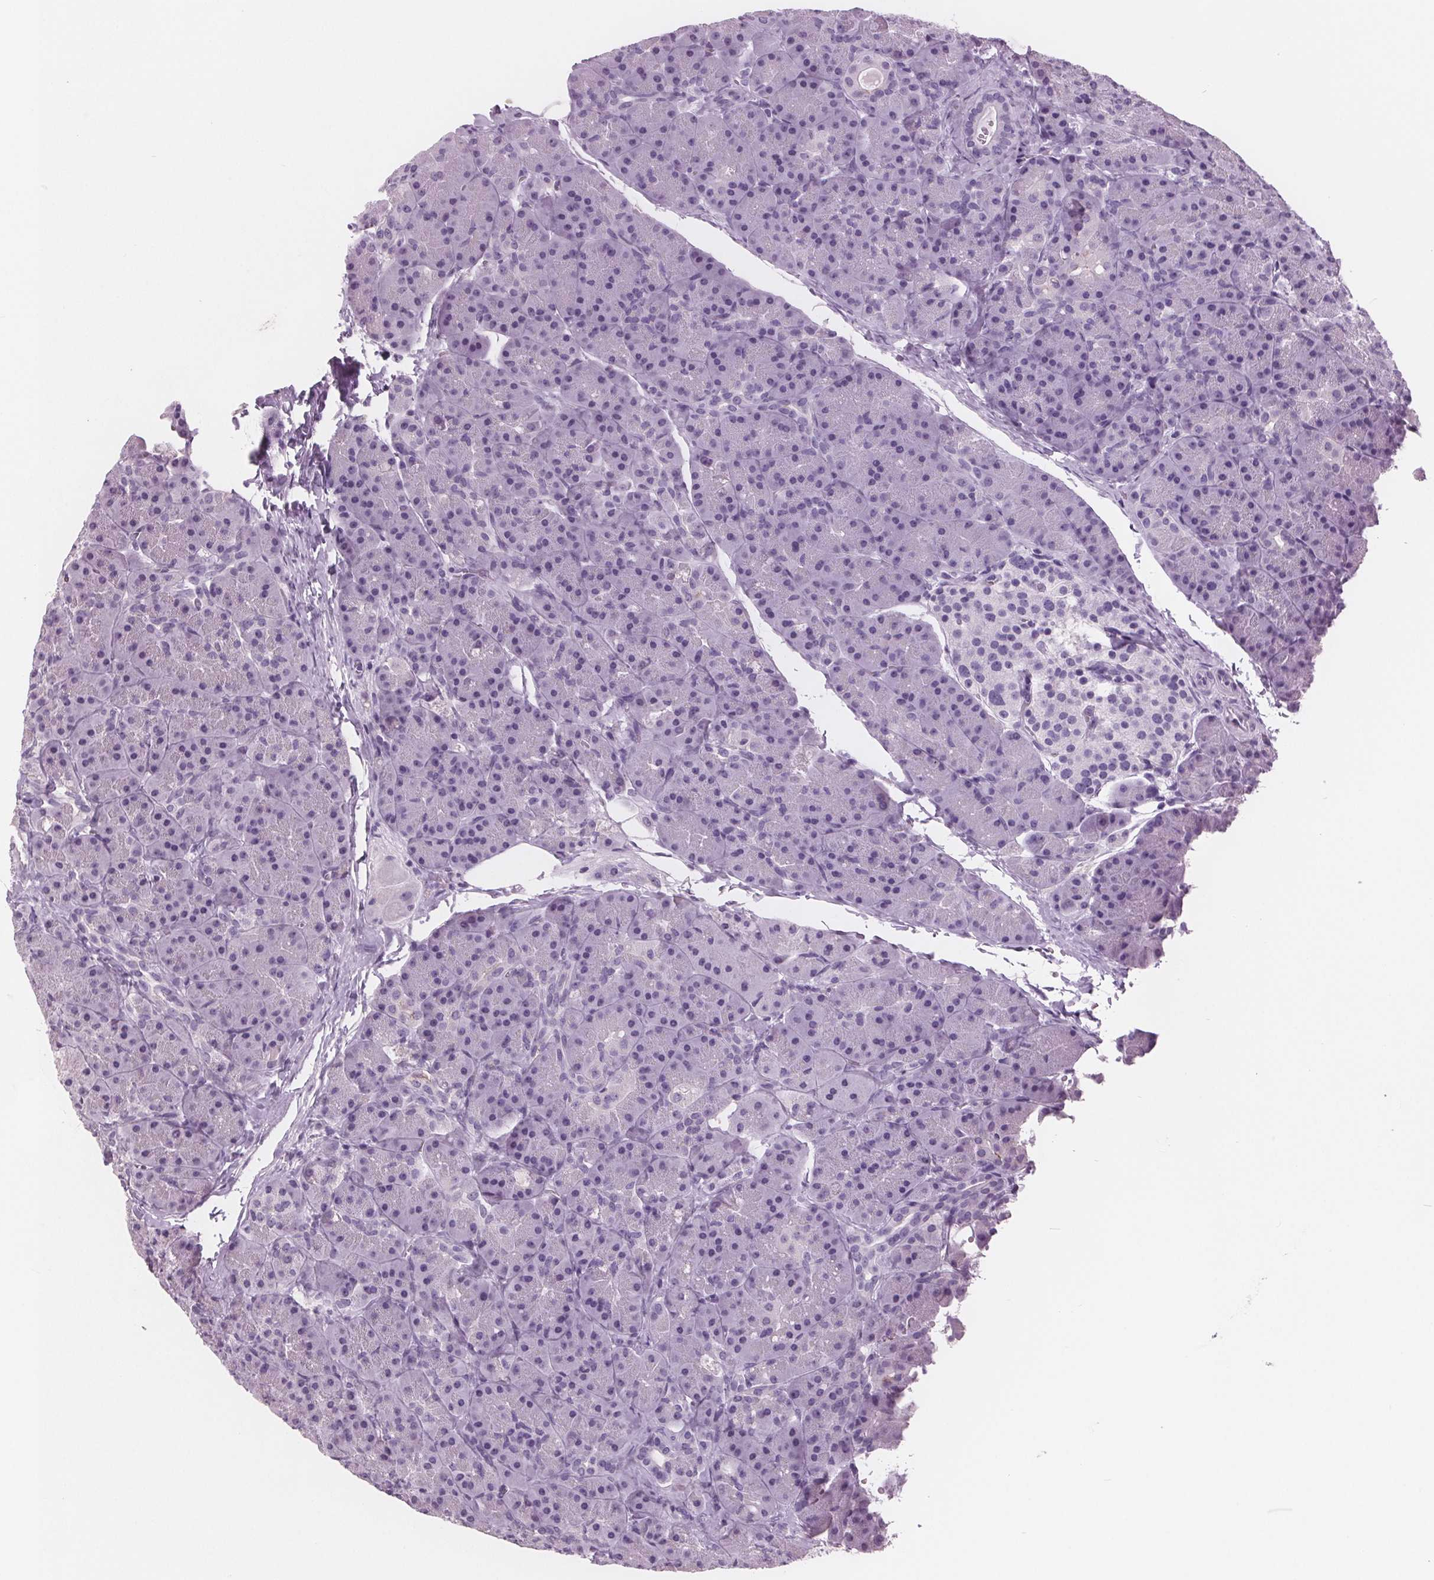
{"staining": {"intensity": "negative", "quantity": "none", "location": "none"}, "tissue": "pancreas", "cell_type": "Exocrine glandular cells", "image_type": "normal", "snomed": [{"axis": "morphology", "description": "Normal tissue, NOS"}, {"axis": "topography", "description": "Pancreas"}], "caption": "IHC image of normal pancreas: human pancreas stained with DAB shows no significant protein staining in exocrine glandular cells.", "gene": "AMBP", "patient": {"sex": "male", "age": 57}}